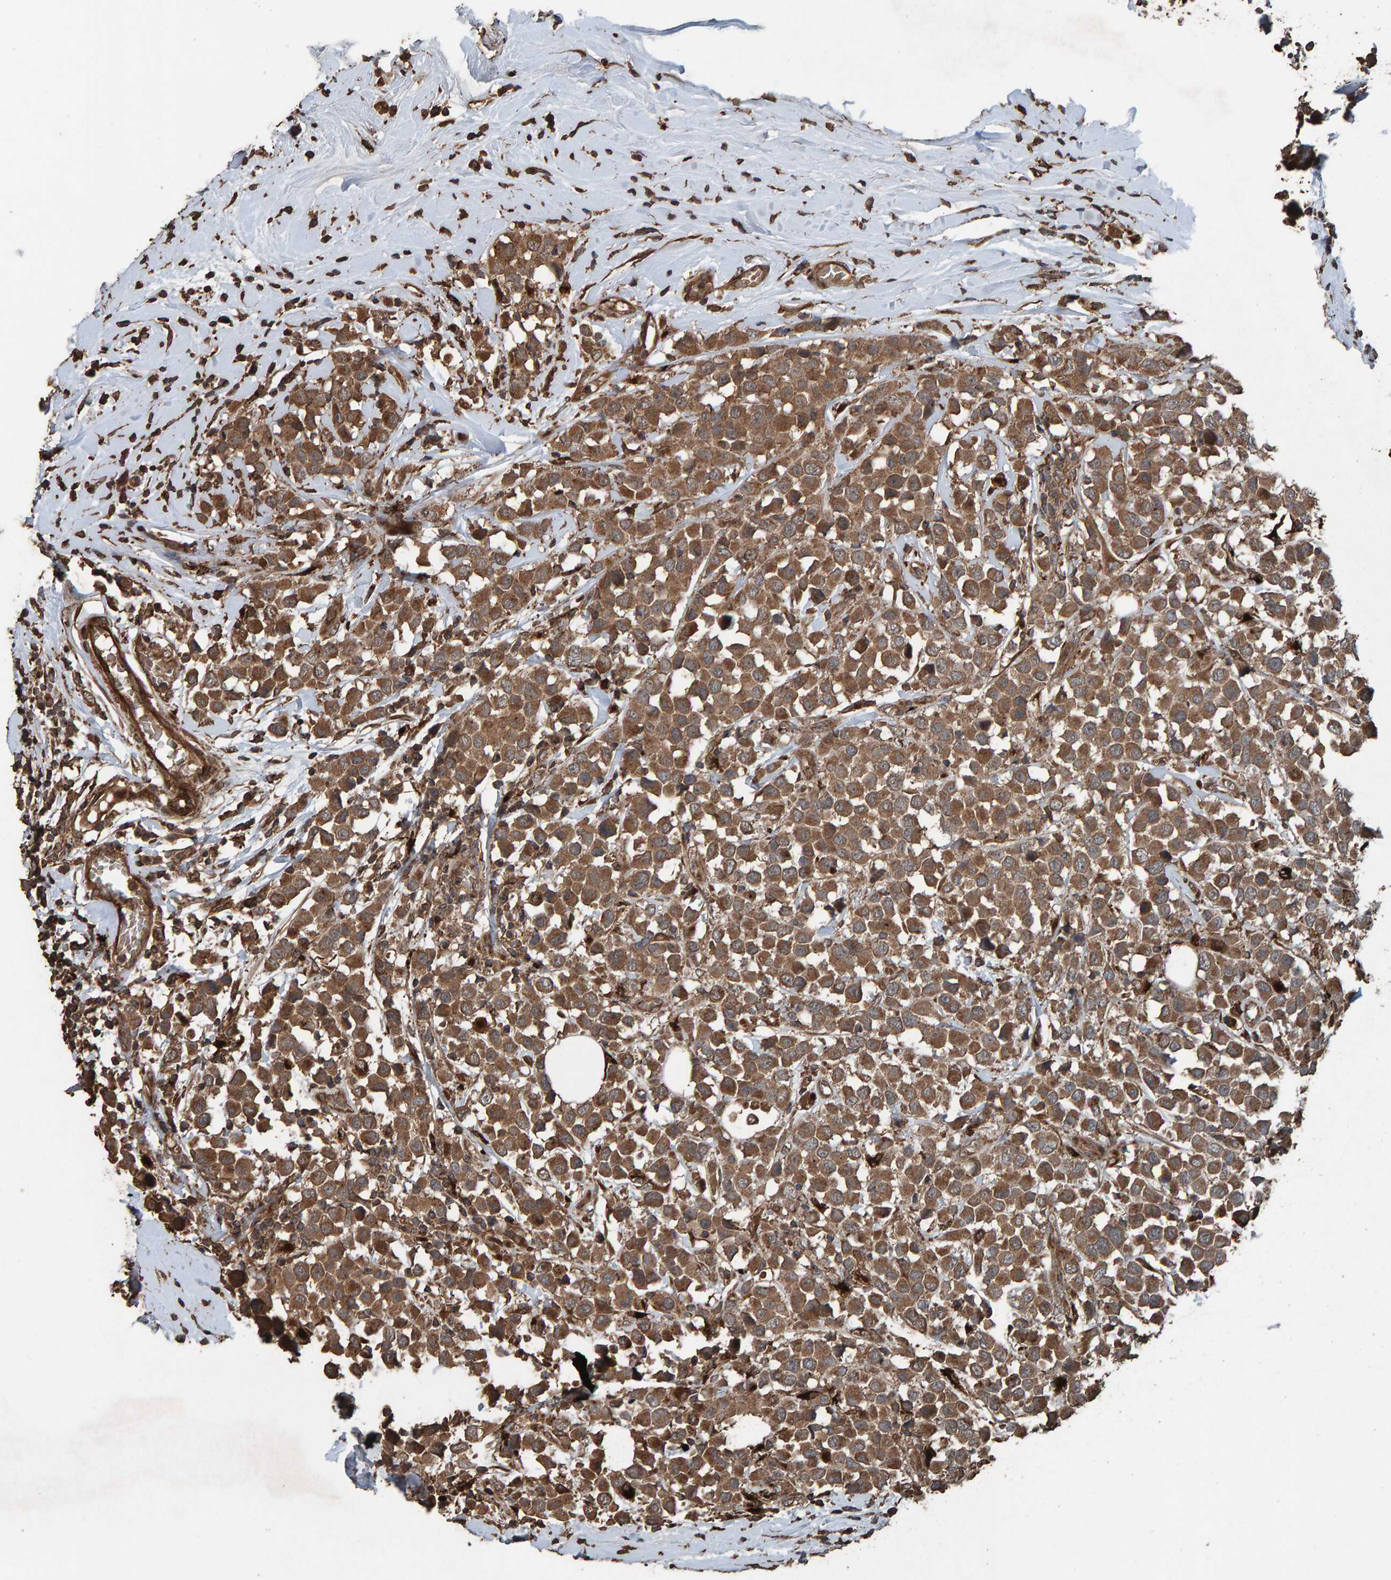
{"staining": {"intensity": "strong", "quantity": ">75%", "location": "cytoplasmic/membranous"}, "tissue": "breast cancer", "cell_type": "Tumor cells", "image_type": "cancer", "snomed": [{"axis": "morphology", "description": "Duct carcinoma"}, {"axis": "topography", "description": "Breast"}], "caption": "Immunohistochemistry of breast cancer (infiltrating ductal carcinoma) displays high levels of strong cytoplasmic/membranous expression in approximately >75% of tumor cells. (DAB (3,3'-diaminobenzidine) IHC, brown staining for protein, blue staining for nuclei).", "gene": "DUS1L", "patient": {"sex": "female", "age": 61}}